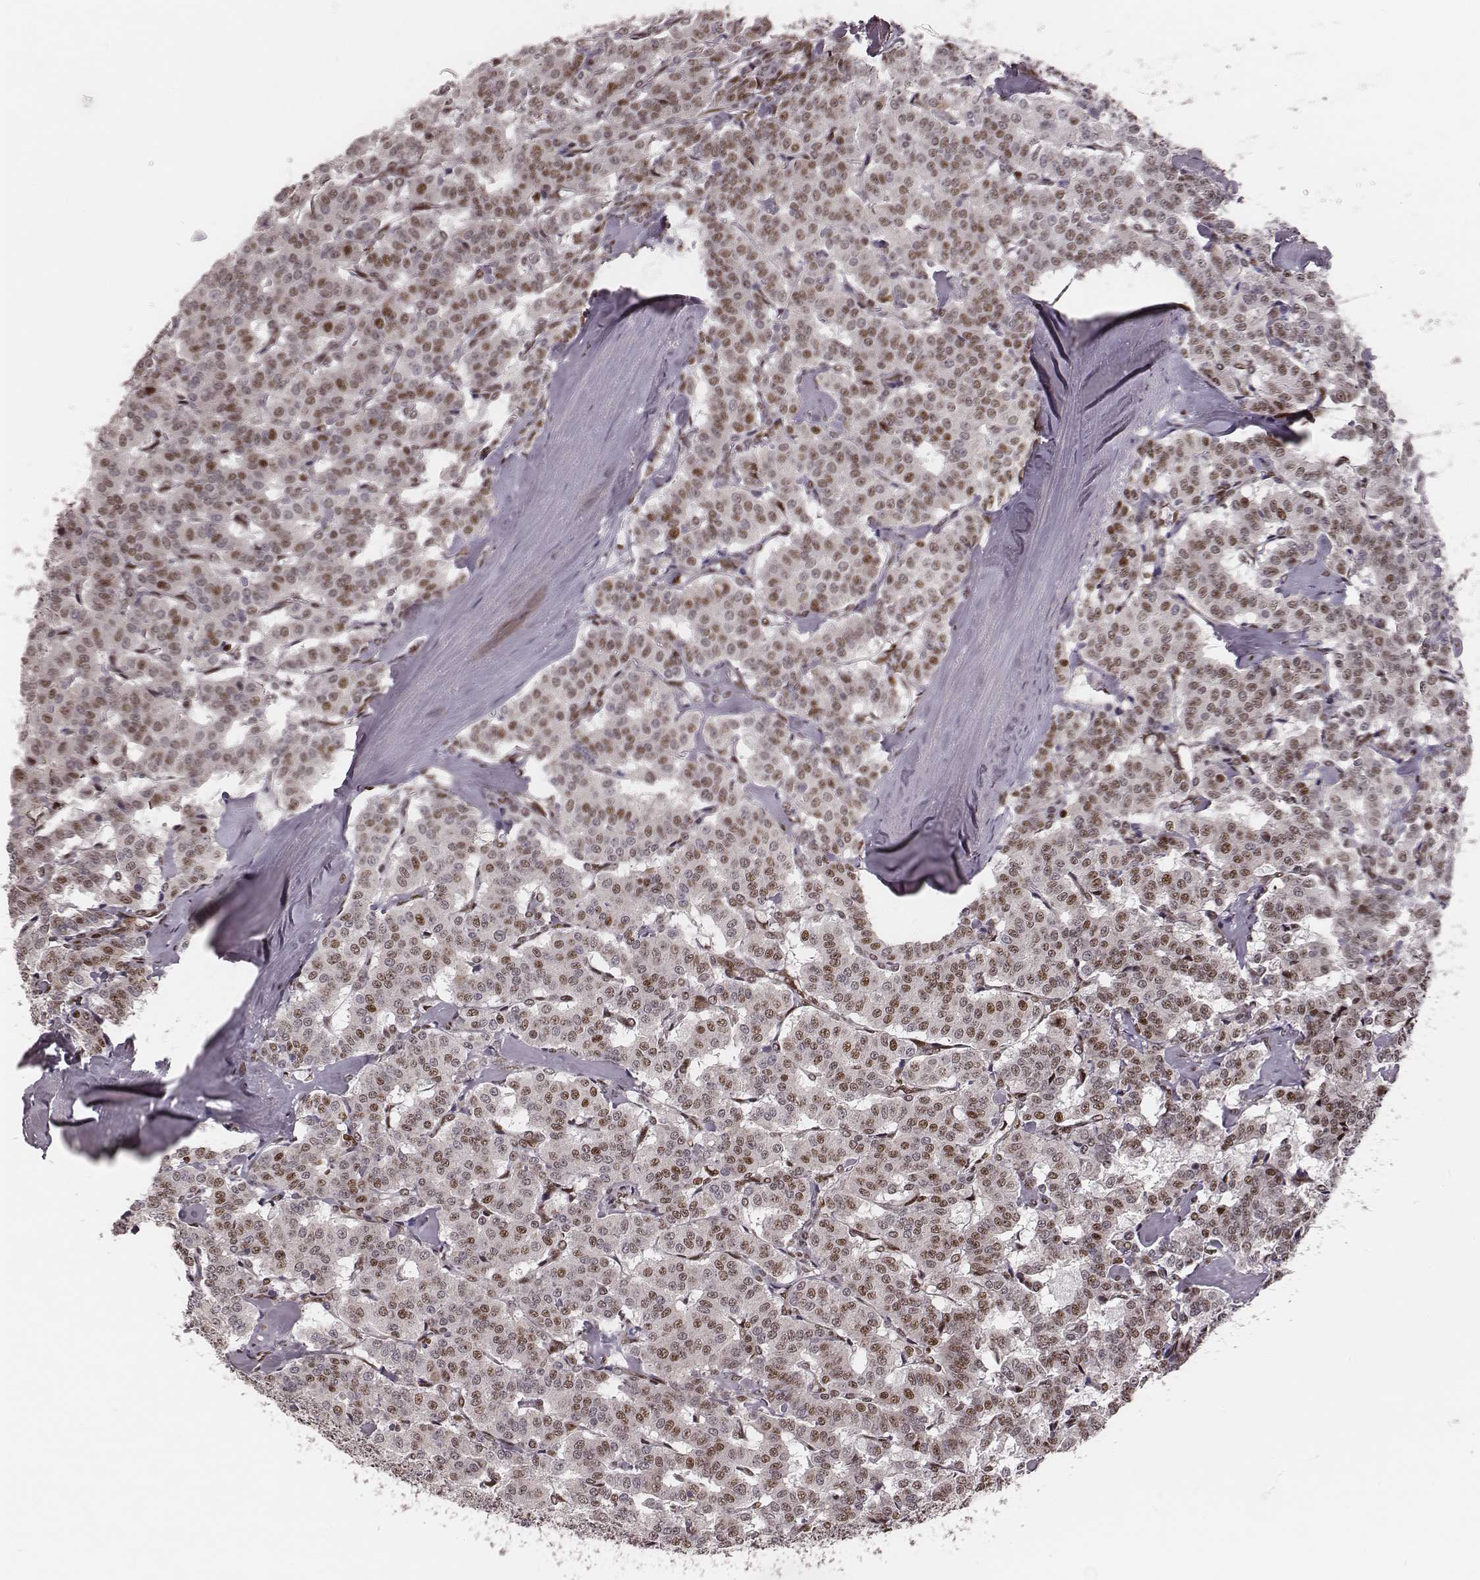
{"staining": {"intensity": "moderate", "quantity": "25%-75%", "location": "nuclear"}, "tissue": "carcinoid", "cell_type": "Tumor cells", "image_type": "cancer", "snomed": [{"axis": "morphology", "description": "Carcinoid, malignant, NOS"}, {"axis": "topography", "description": "Lung"}], "caption": "Carcinoid tissue demonstrates moderate nuclear positivity in about 25%-75% of tumor cells, visualized by immunohistochemistry. Using DAB (brown) and hematoxylin (blue) stains, captured at high magnification using brightfield microscopy.", "gene": "VRK3", "patient": {"sex": "female", "age": 46}}